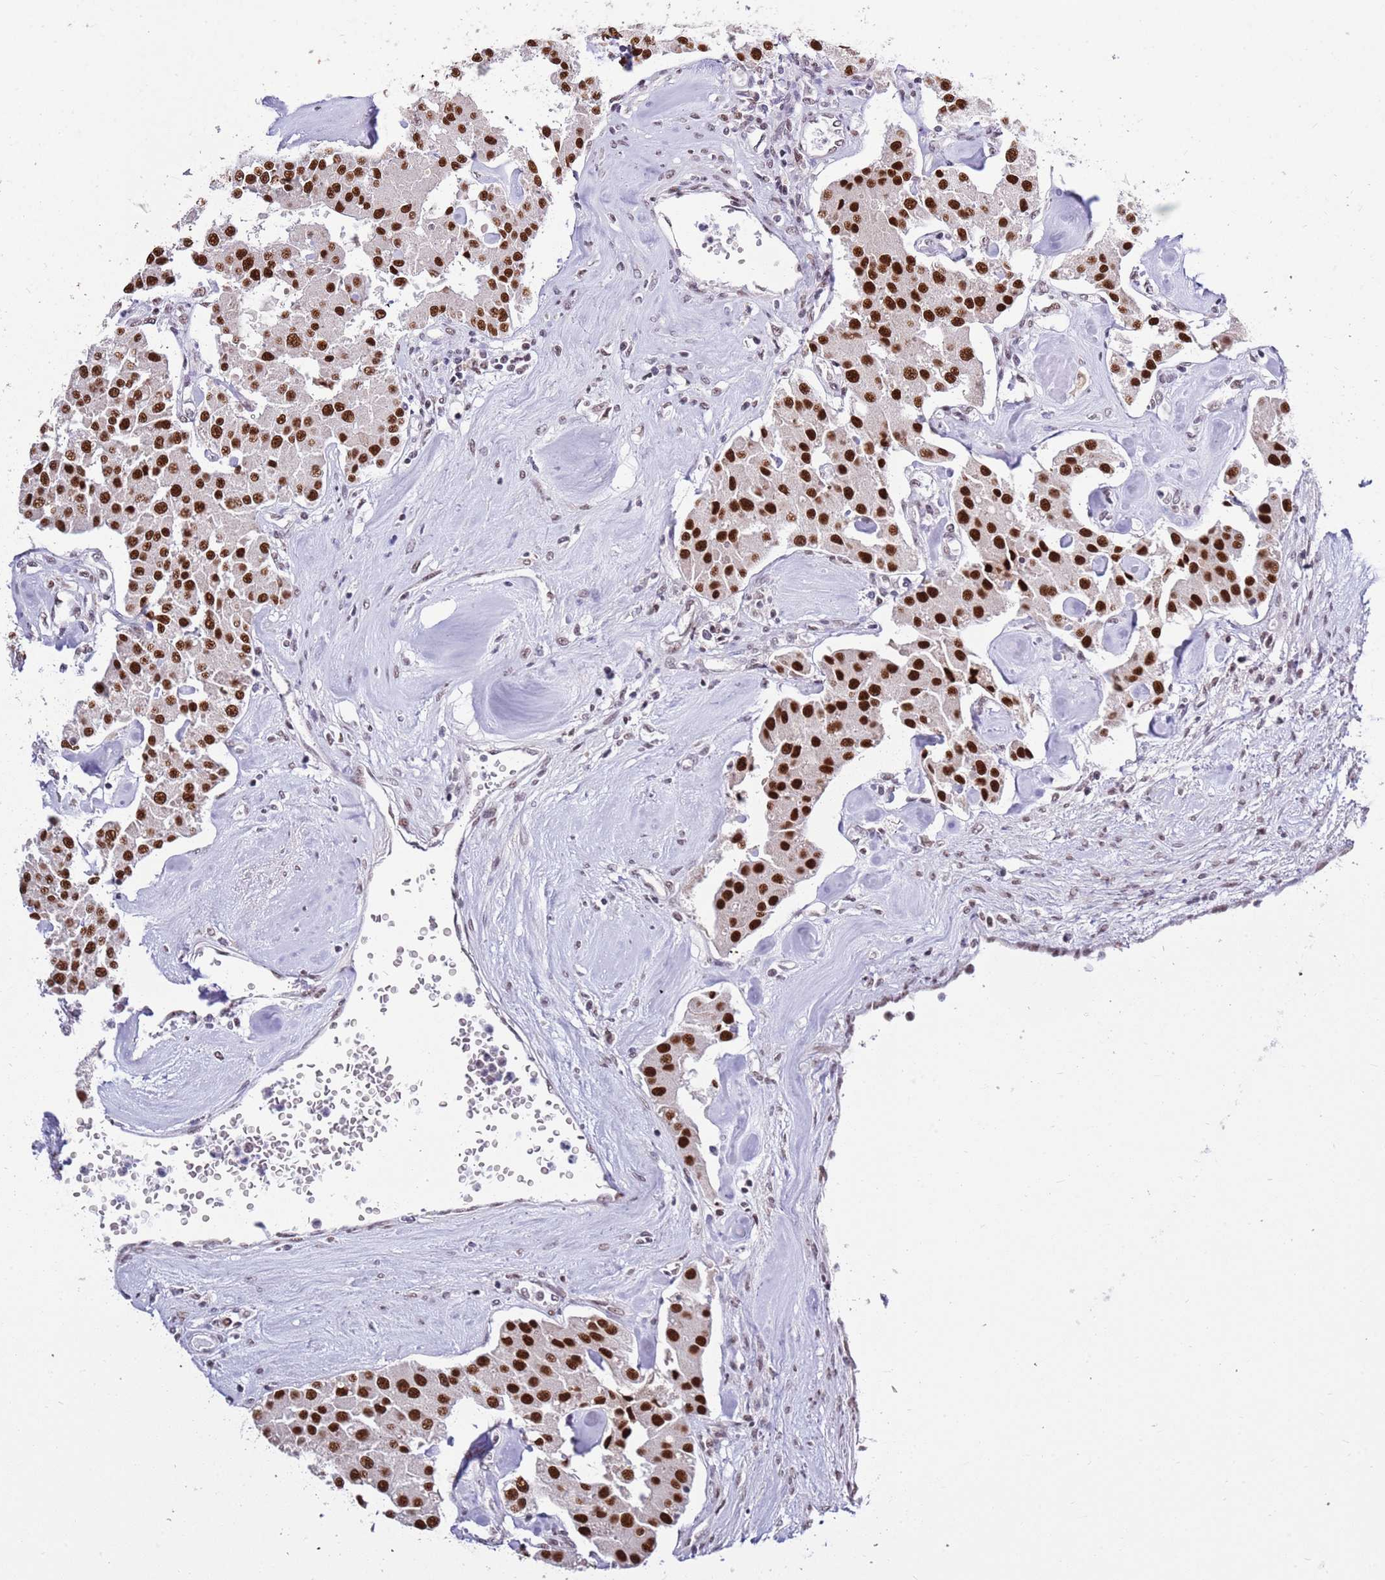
{"staining": {"intensity": "strong", "quantity": ">75%", "location": "nuclear"}, "tissue": "carcinoid", "cell_type": "Tumor cells", "image_type": "cancer", "snomed": [{"axis": "morphology", "description": "Carcinoid, malignant, NOS"}, {"axis": "topography", "description": "Pancreas"}], "caption": "Malignant carcinoid stained for a protein (brown) demonstrates strong nuclear positive staining in about >75% of tumor cells.", "gene": "AKAP8L", "patient": {"sex": "male", "age": 41}}